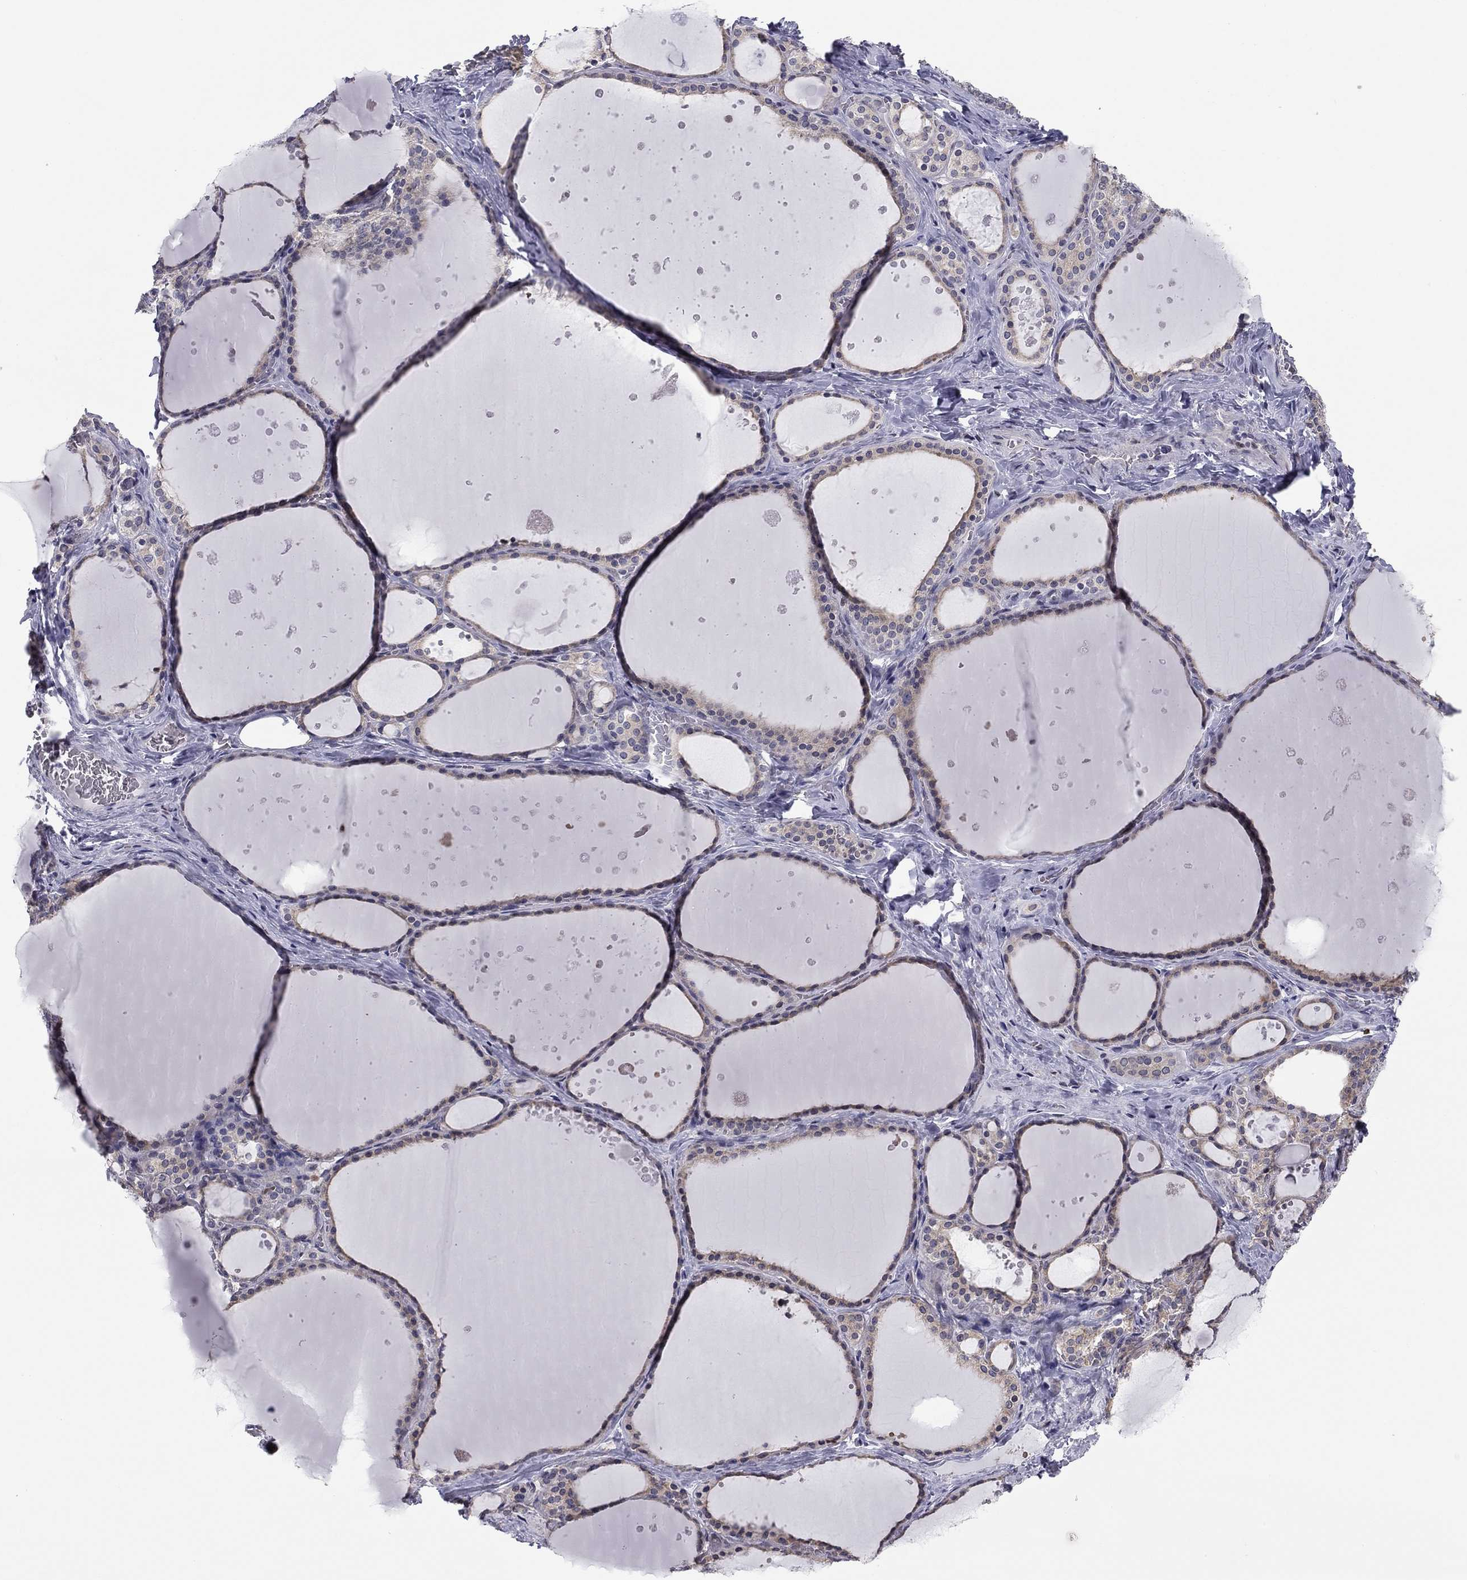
{"staining": {"intensity": "weak", "quantity": "<25%", "location": "cytoplasmic/membranous"}, "tissue": "thyroid gland", "cell_type": "Glandular cells", "image_type": "normal", "snomed": [{"axis": "morphology", "description": "Normal tissue, NOS"}, {"axis": "topography", "description": "Thyroid gland"}], "caption": "Protein analysis of unremarkable thyroid gland demonstrates no significant staining in glandular cells.", "gene": "HSPB2", "patient": {"sex": "male", "age": 63}}